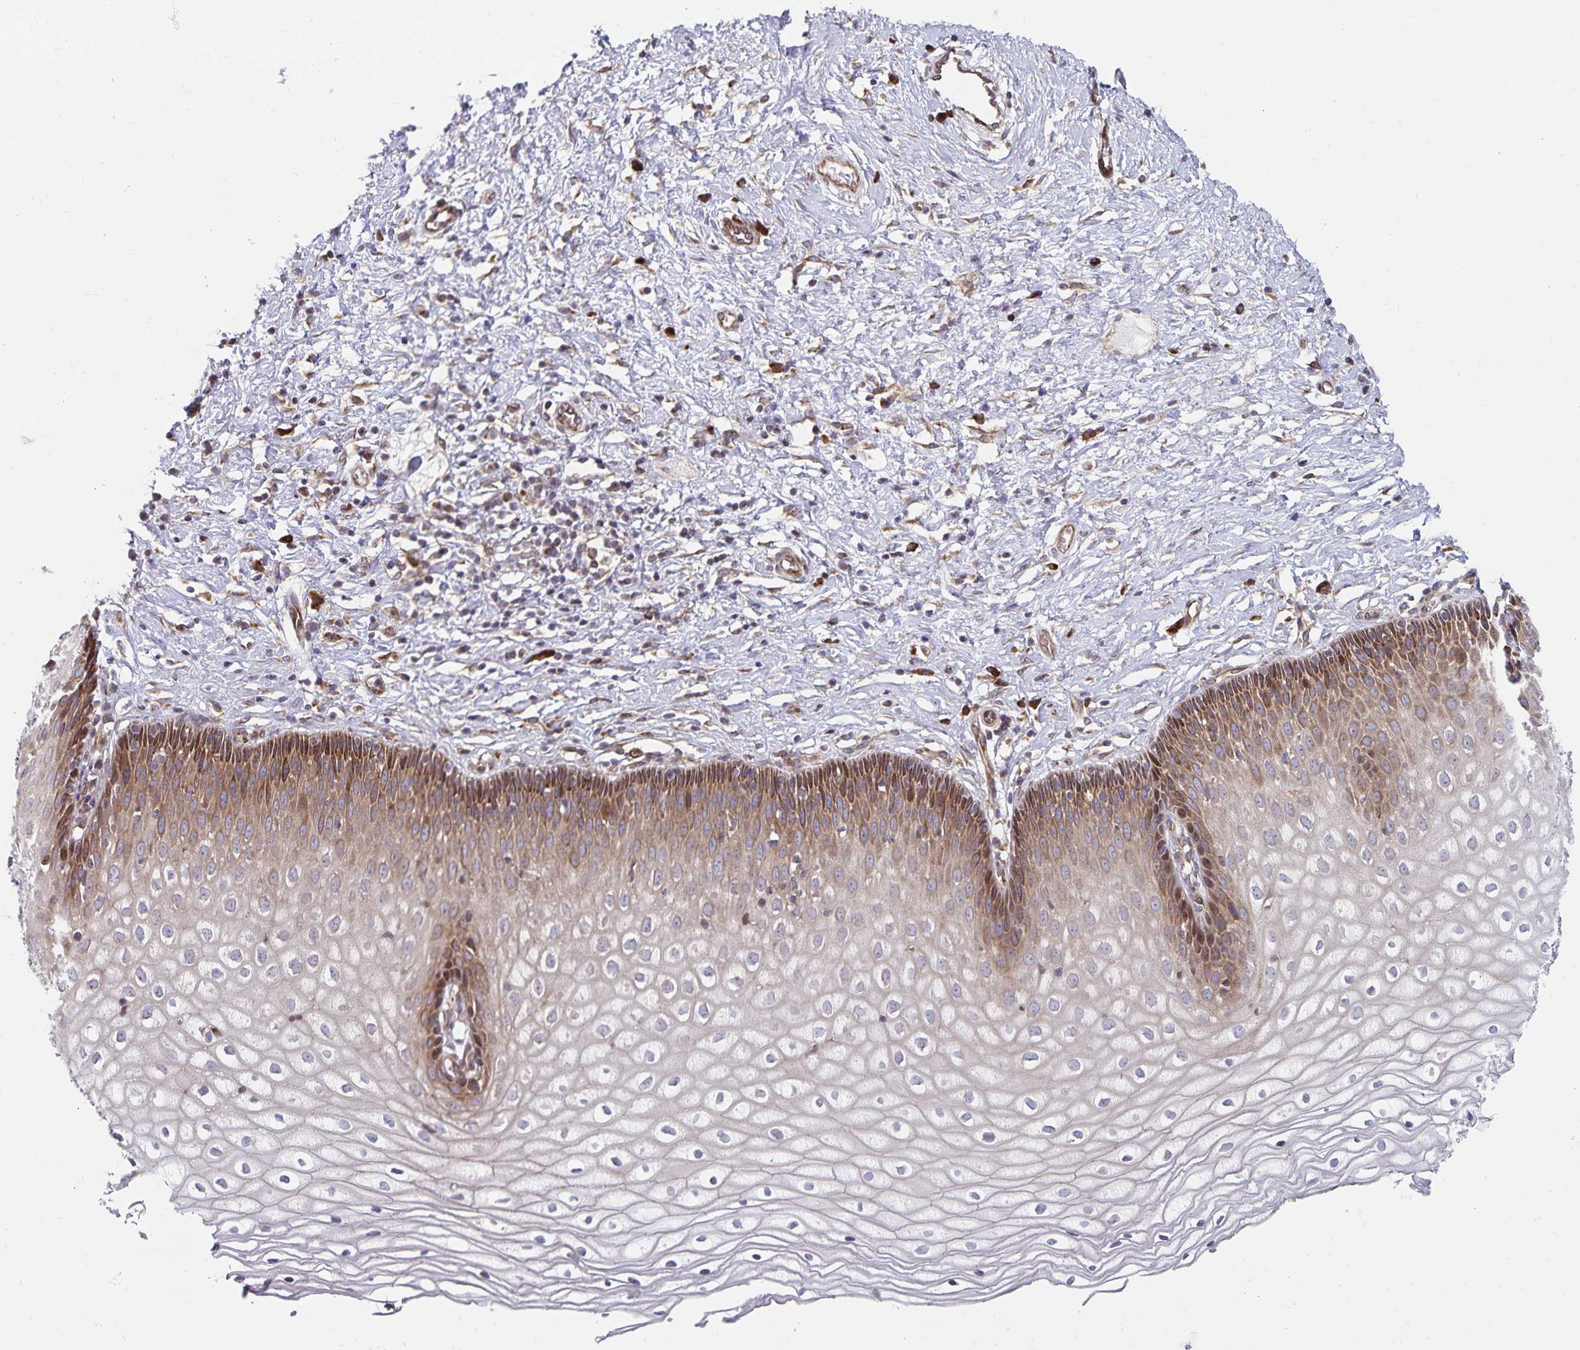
{"staining": {"intensity": "strong", "quantity": ">75%", "location": "cytoplasmic/membranous"}, "tissue": "cervix", "cell_type": "Glandular cells", "image_type": "normal", "snomed": [{"axis": "morphology", "description": "Normal tissue, NOS"}, {"axis": "topography", "description": "Cervix"}], "caption": "Glandular cells reveal strong cytoplasmic/membranous positivity in approximately >75% of cells in normal cervix.", "gene": "SEC62", "patient": {"sex": "female", "age": 36}}